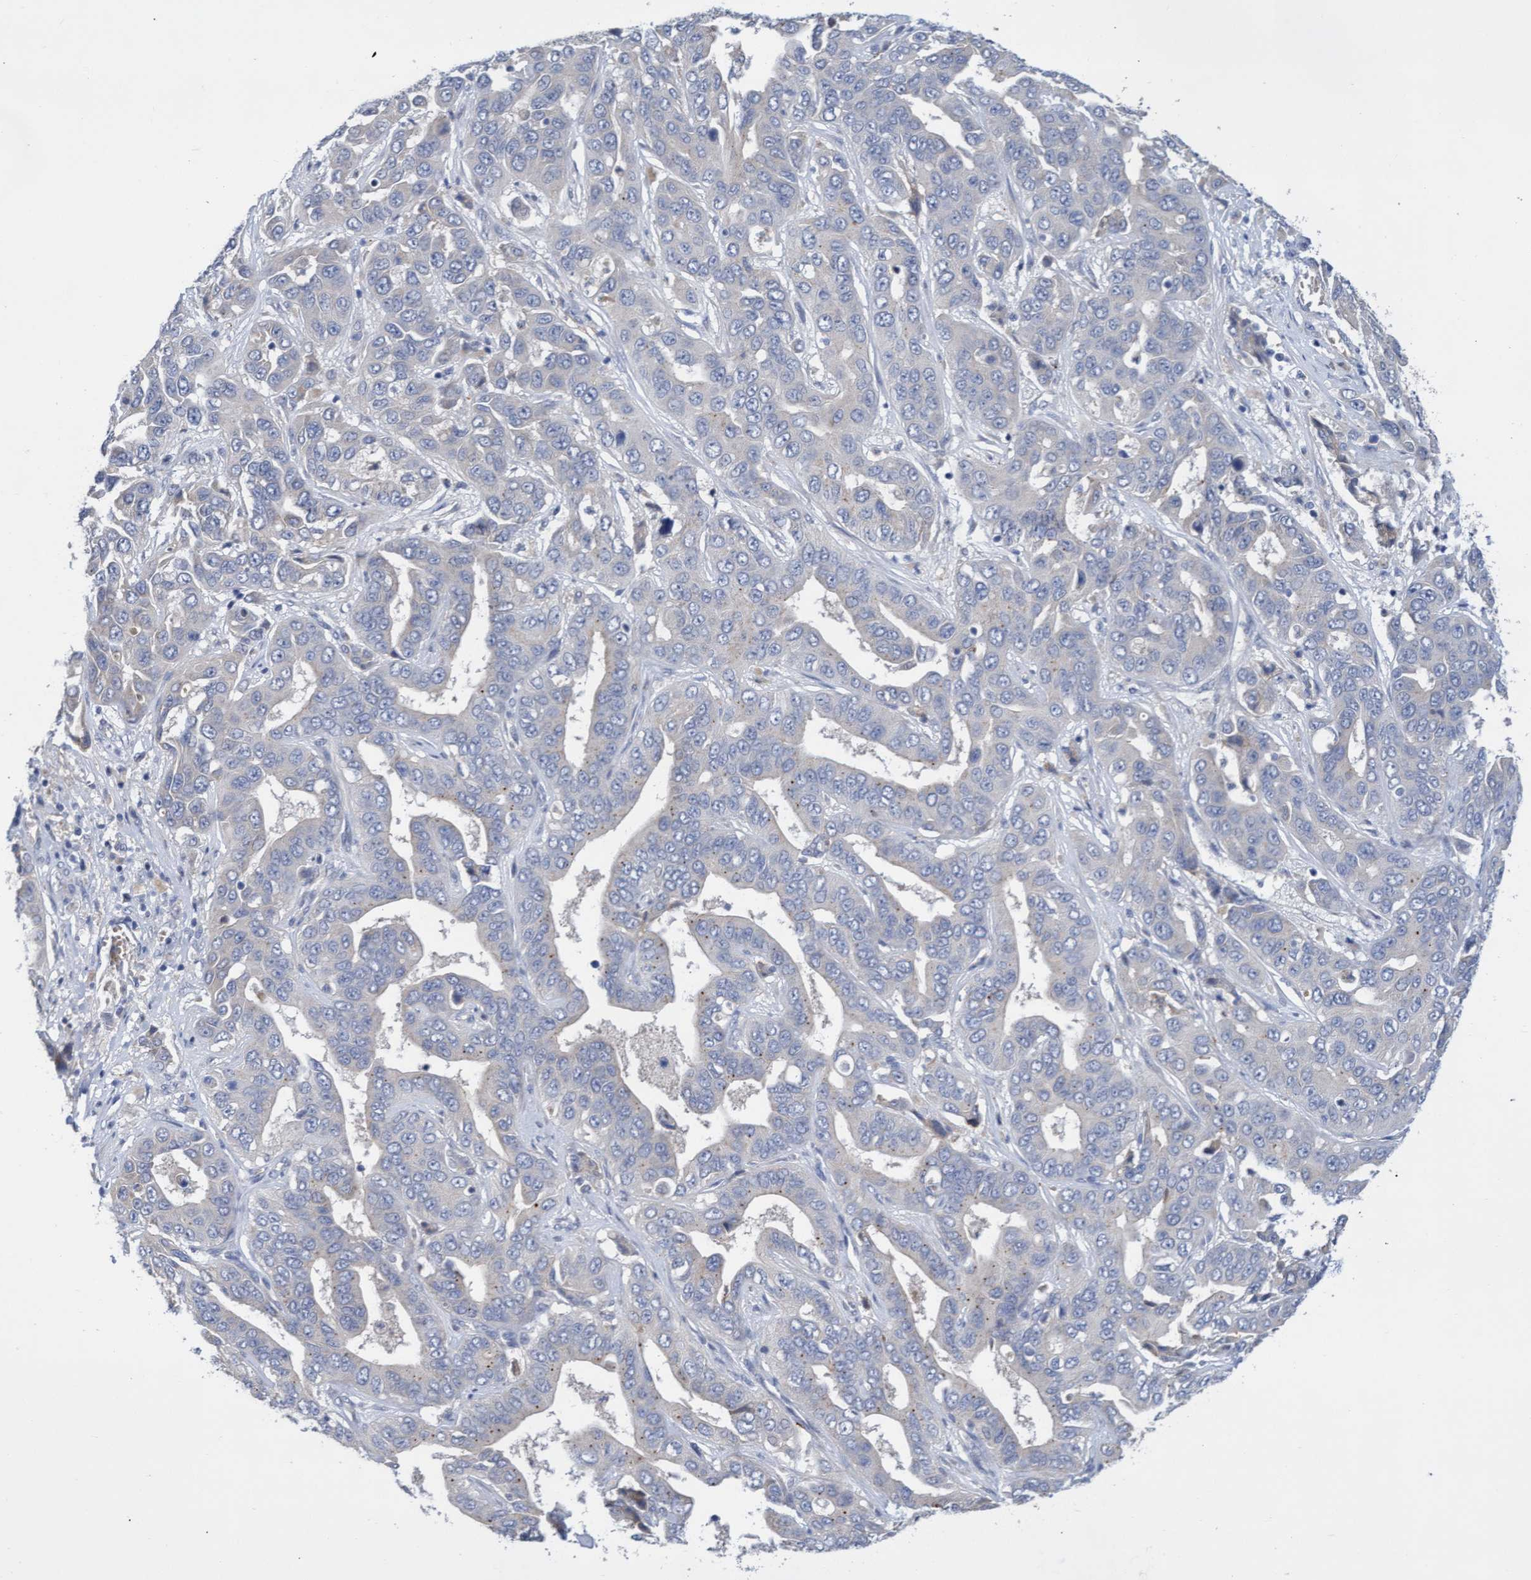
{"staining": {"intensity": "negative", "quantity": "none", "location": "none"}, "tissue": "liver cancer", "cell_type": "Tumor cells", "image_type": "cancer", "snomed": [{"axis": "morphology", "description": "Cholangiocarcinoma"}, {"axis": "topography", "description": "Liver"}], "caption": "A micrograph of liver cancer stained for a protein exhibits no brown staining in tumor cells.", "gene": "ABCF2", "patient": {"sex": "female", "age": 52}}